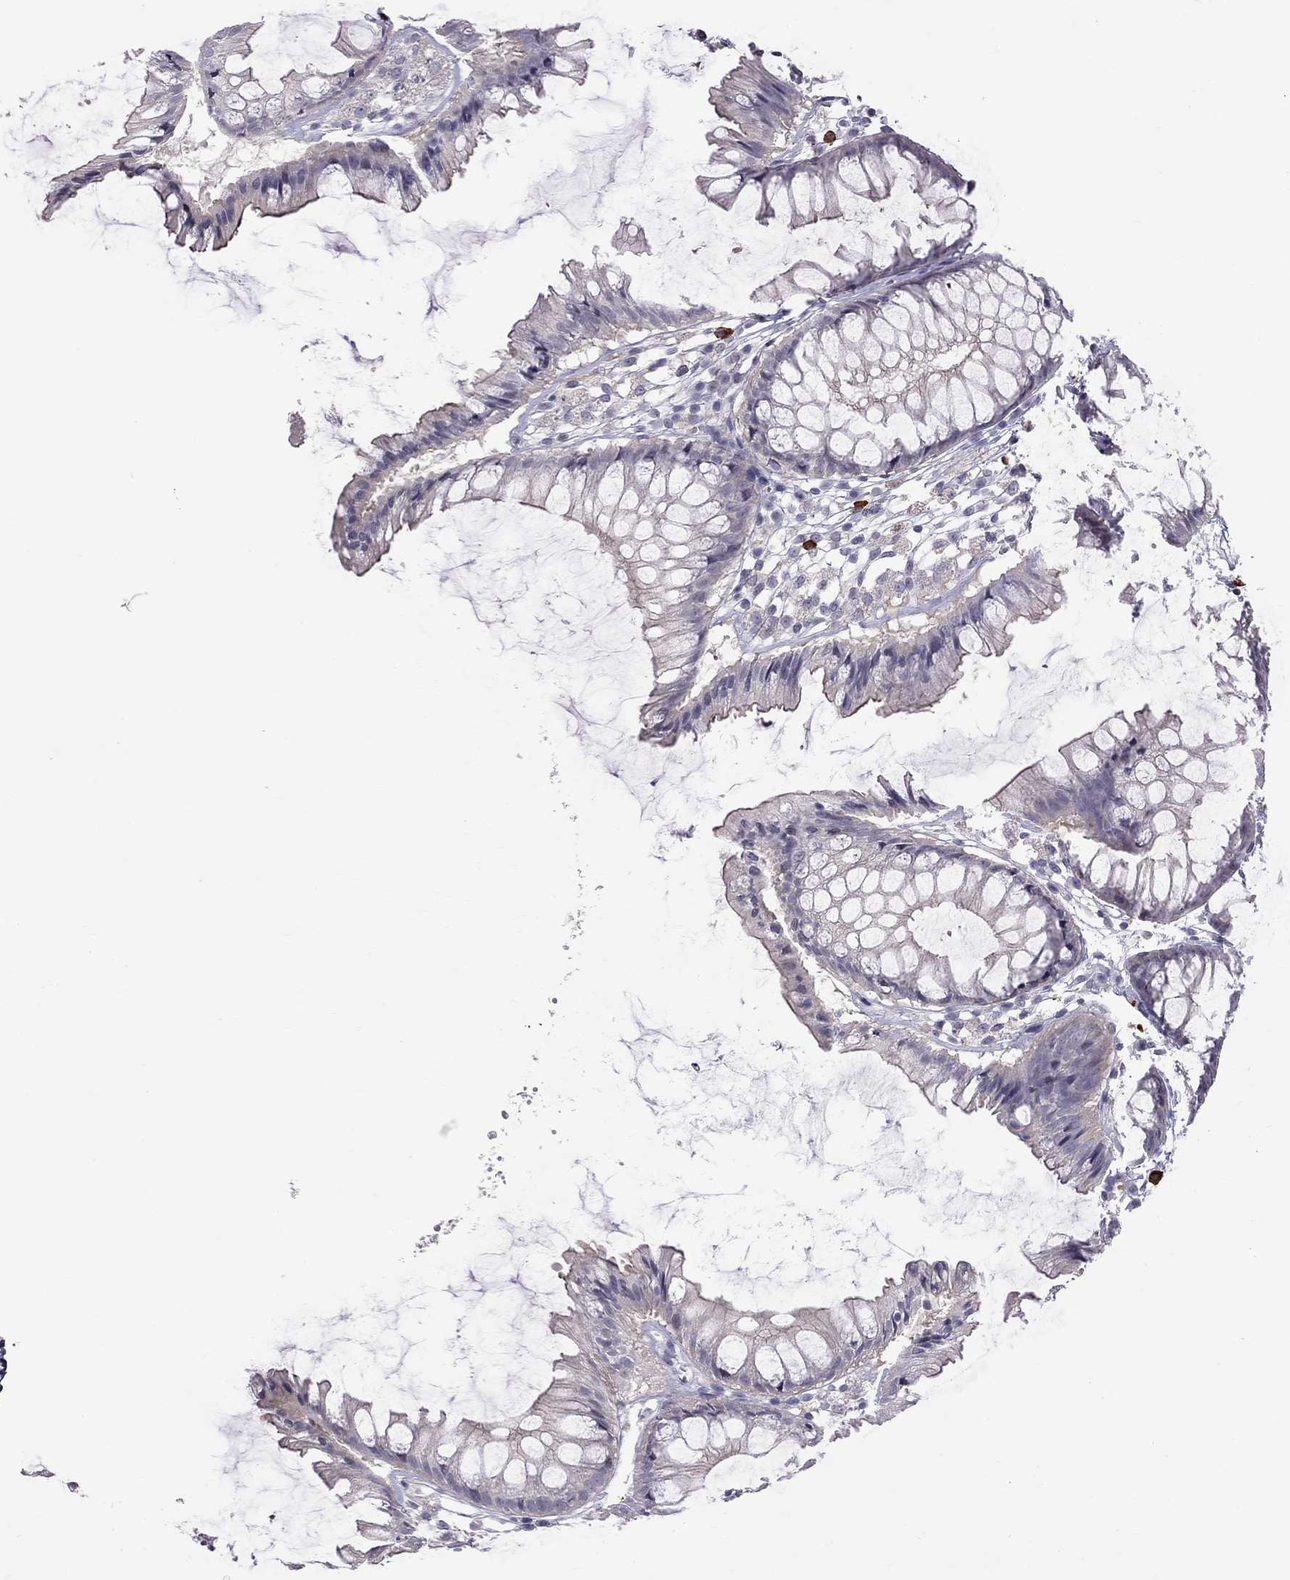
{"staining": {"intensity": "negative", "quantity": "none", "location": "none"}, "tissue": "colon", "cell_type": "Endothelial cells", "image_type": "normal", "snomed": [{"axis": "morphology", "description": "Normal tissue, NOS"}, {"axis": "morphology", "description": "Adenocarcinoma, NOS"}, {"axis": "topography", "description": "Colon"}], "caption": "This is an immunohistochemistry (IHC) micrograph of unremarkable colon. There is no positivity in endothelial cells.", "gene": "RTL9", "patient": {"sex": "male", "age": 65}}